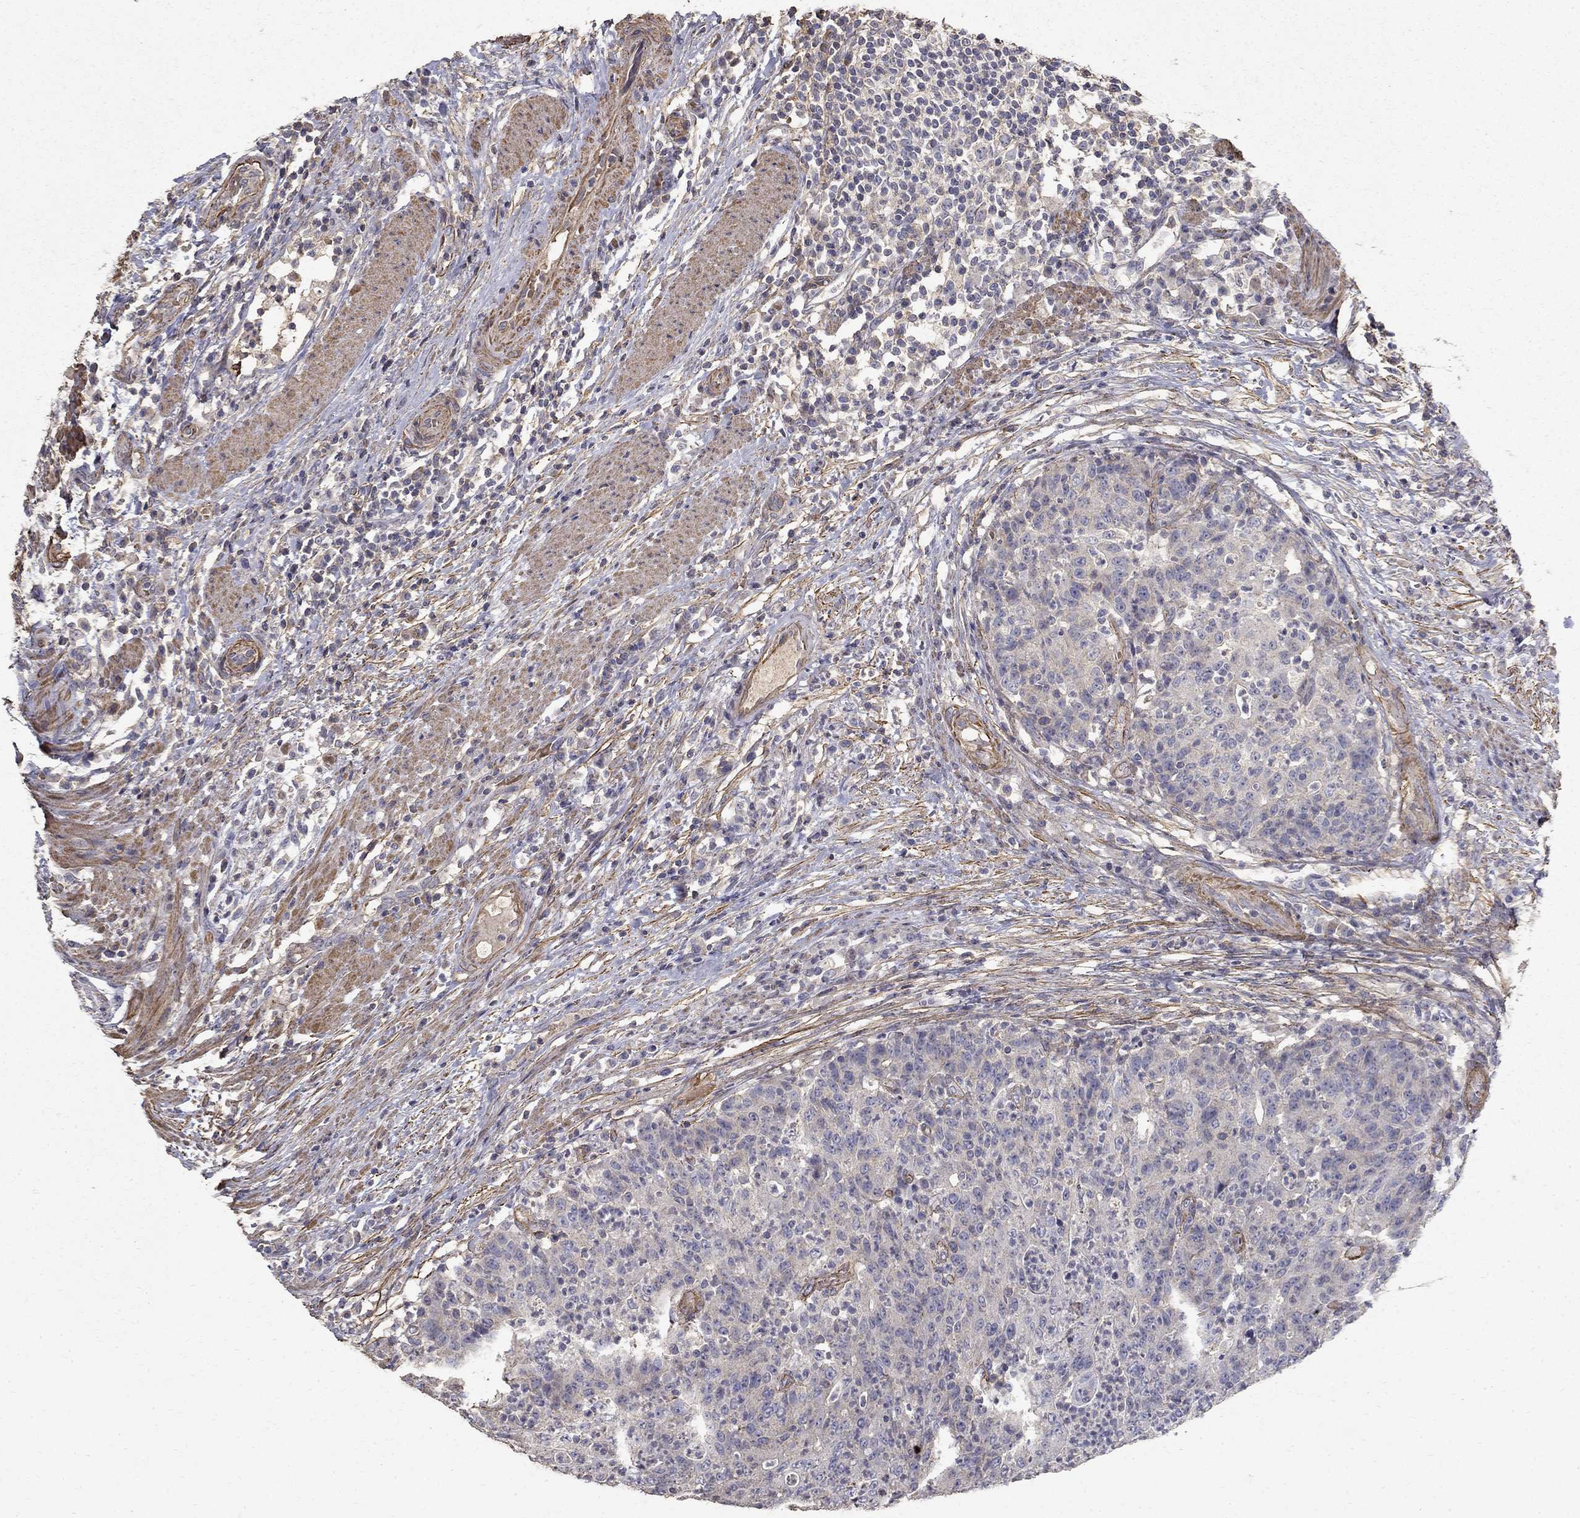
{"staining": {"intensity": "negative", "quantity": "none", "location": "none"}, "tissue": "colorectal cancer", "cell_type": "Tumor cells", "image_type": "cancer", "snomed": [{"axis": "morphology", "description": "Adenocarcinoma, NOS"}, {"axis": "topography", "description": "Colon"}], "caption": "DAB (3,3'-diaminobenzidine) immunohistochemical staining of human colorectal cancer demonstrates no significant staining in tumor cells. Brightfield microscopy of immunohistochemistry stained with DAB (3,3'-diaminobenzidine) (brown) and hematoxylin (blue), captured at high magnification.", "gene": "MPP2", "patient": {"sex": "male", "age": 70}}